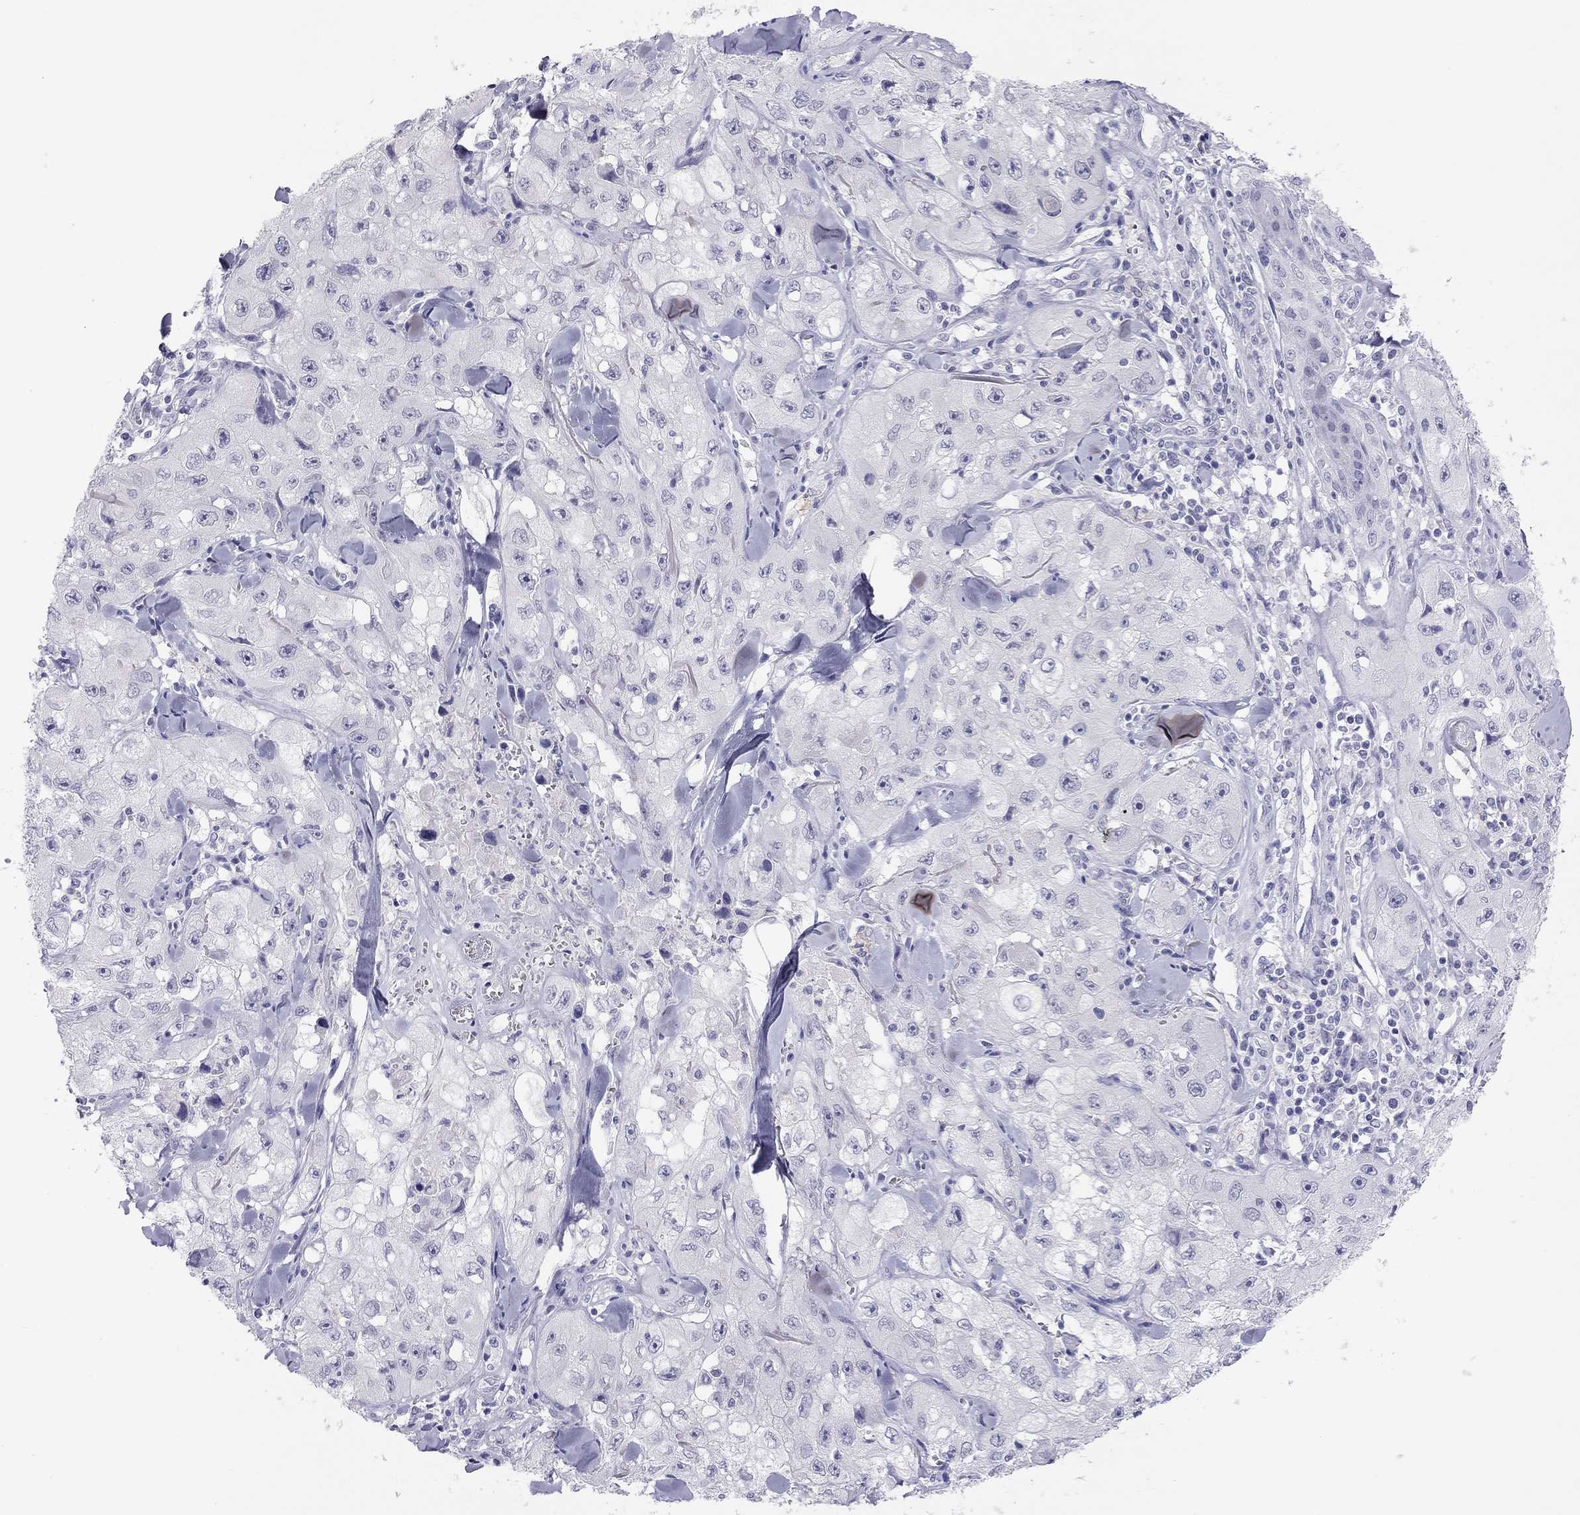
{"staining": {"intensity": "negative", "quantity": "none", "location": "none"}, "tissue": "skin cancer", "cell_type": "Tumor cells", "image_type": "cancer", "snomed": [{"axis": "morphology", "description": "Squamous cell carcinoma, NOS"}, {"axis": "topography", "description": "Skin"}, {"axis": "topography", "description": "Subcutis"}], "caption": "Immunohistochemistry (IHC) histopathology image of human skin cancer (squamous cell carcinoma) stained for a protein (brown), which displays no expression in tumor cells. Nuclei are stained in blue.", "gene": "ADORA2A", "patient": {"sex": "male", "age": 73}}